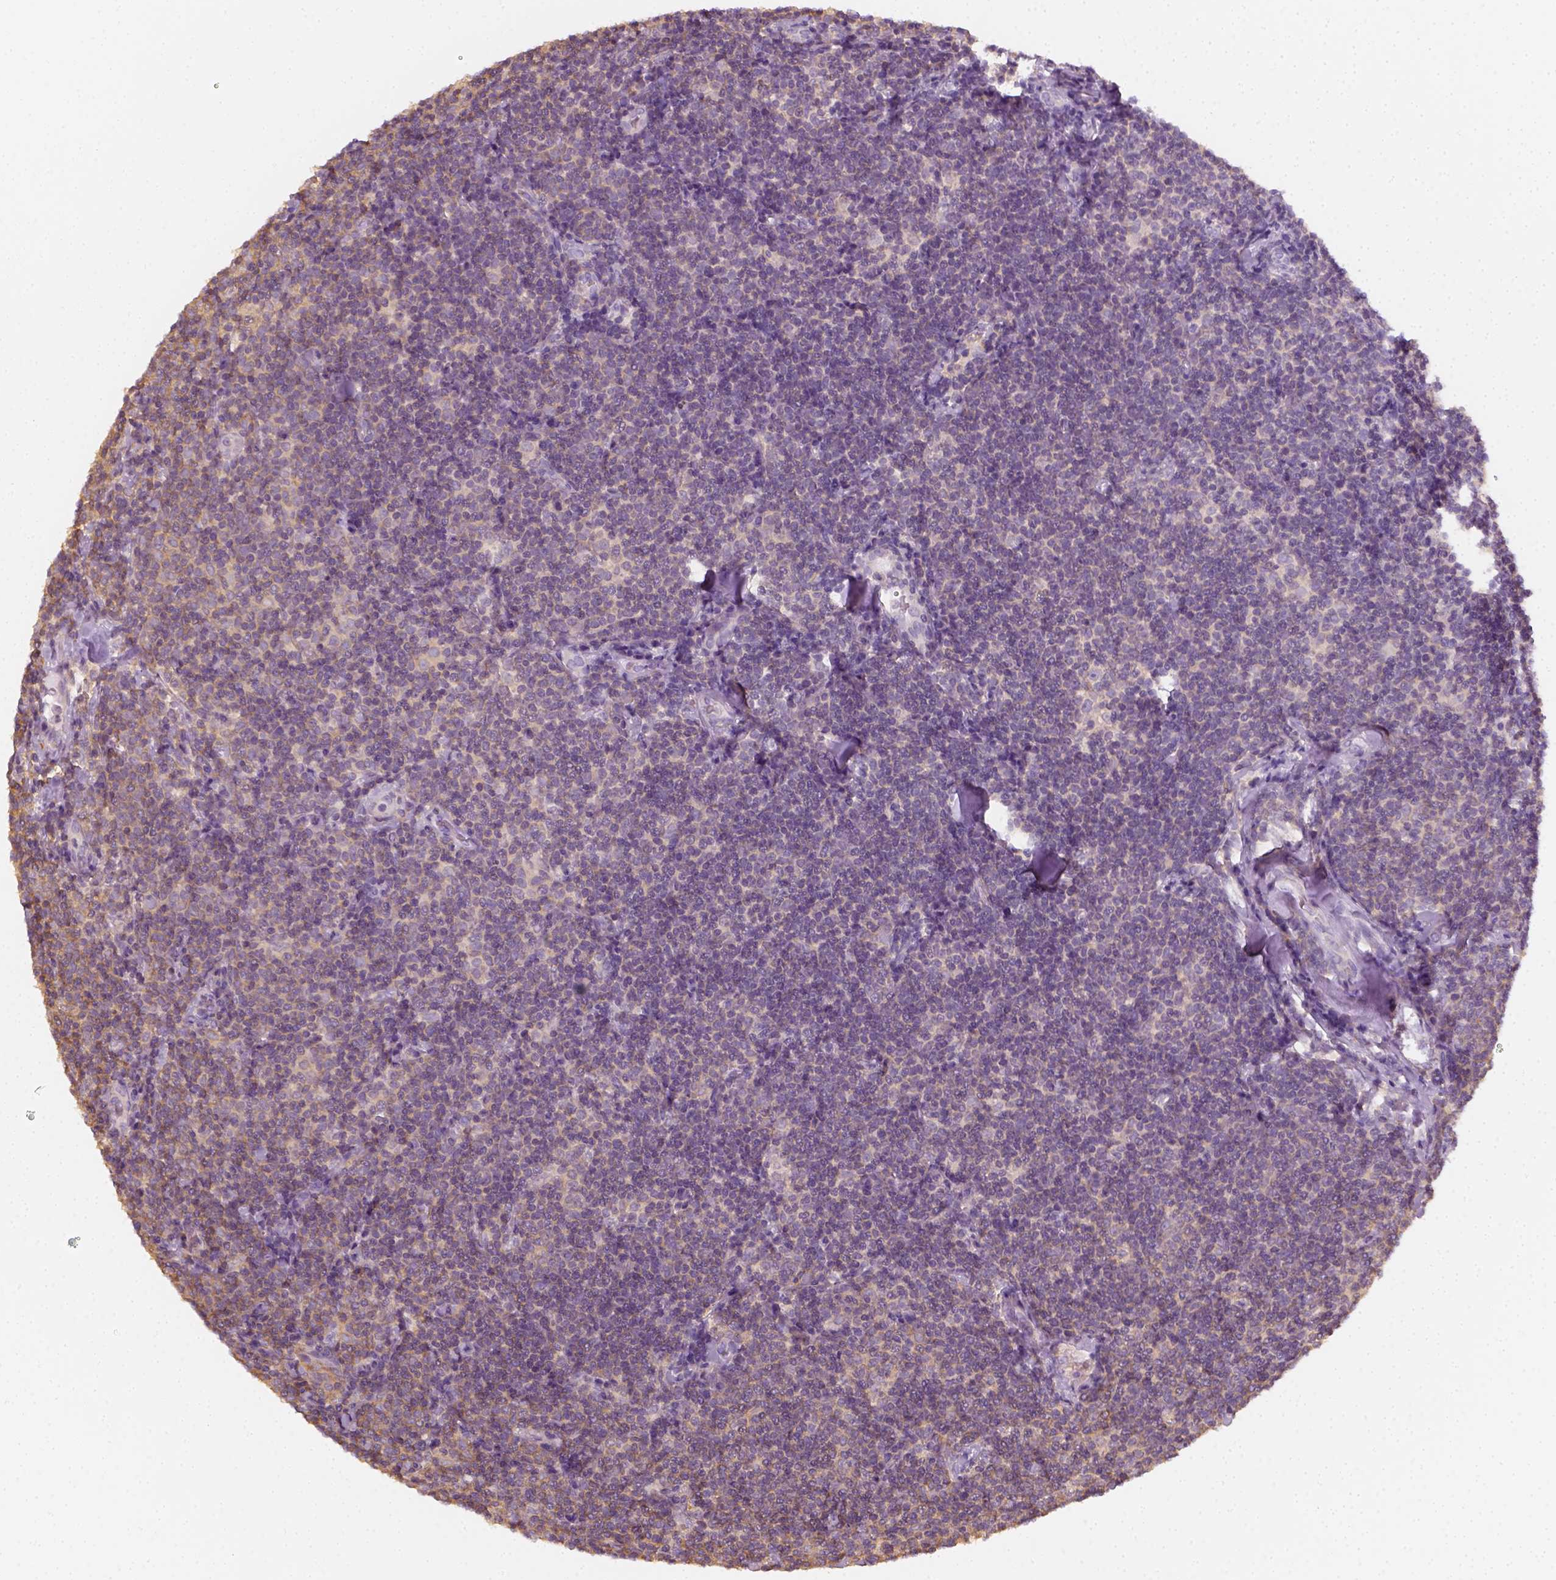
{"staining": {"intensity": "negative", "quantity": "none", "location": "none"}, "tissue": "lymphoma", "cell_type": "Tumor cells", "image_type": "cancer", "snomed": [{"axis": "morphology", "description": "Malignant lymphoma, non-Hodgkin's type, Low grade"}, {"axis": "topography", "description": "Lymph node"}], "caption": "Human lymphoma stained for a protein using IHC displays no expression in tumor cells.", "gene": "EPHB1", "patient": {"sex": "female", "age": 56}}